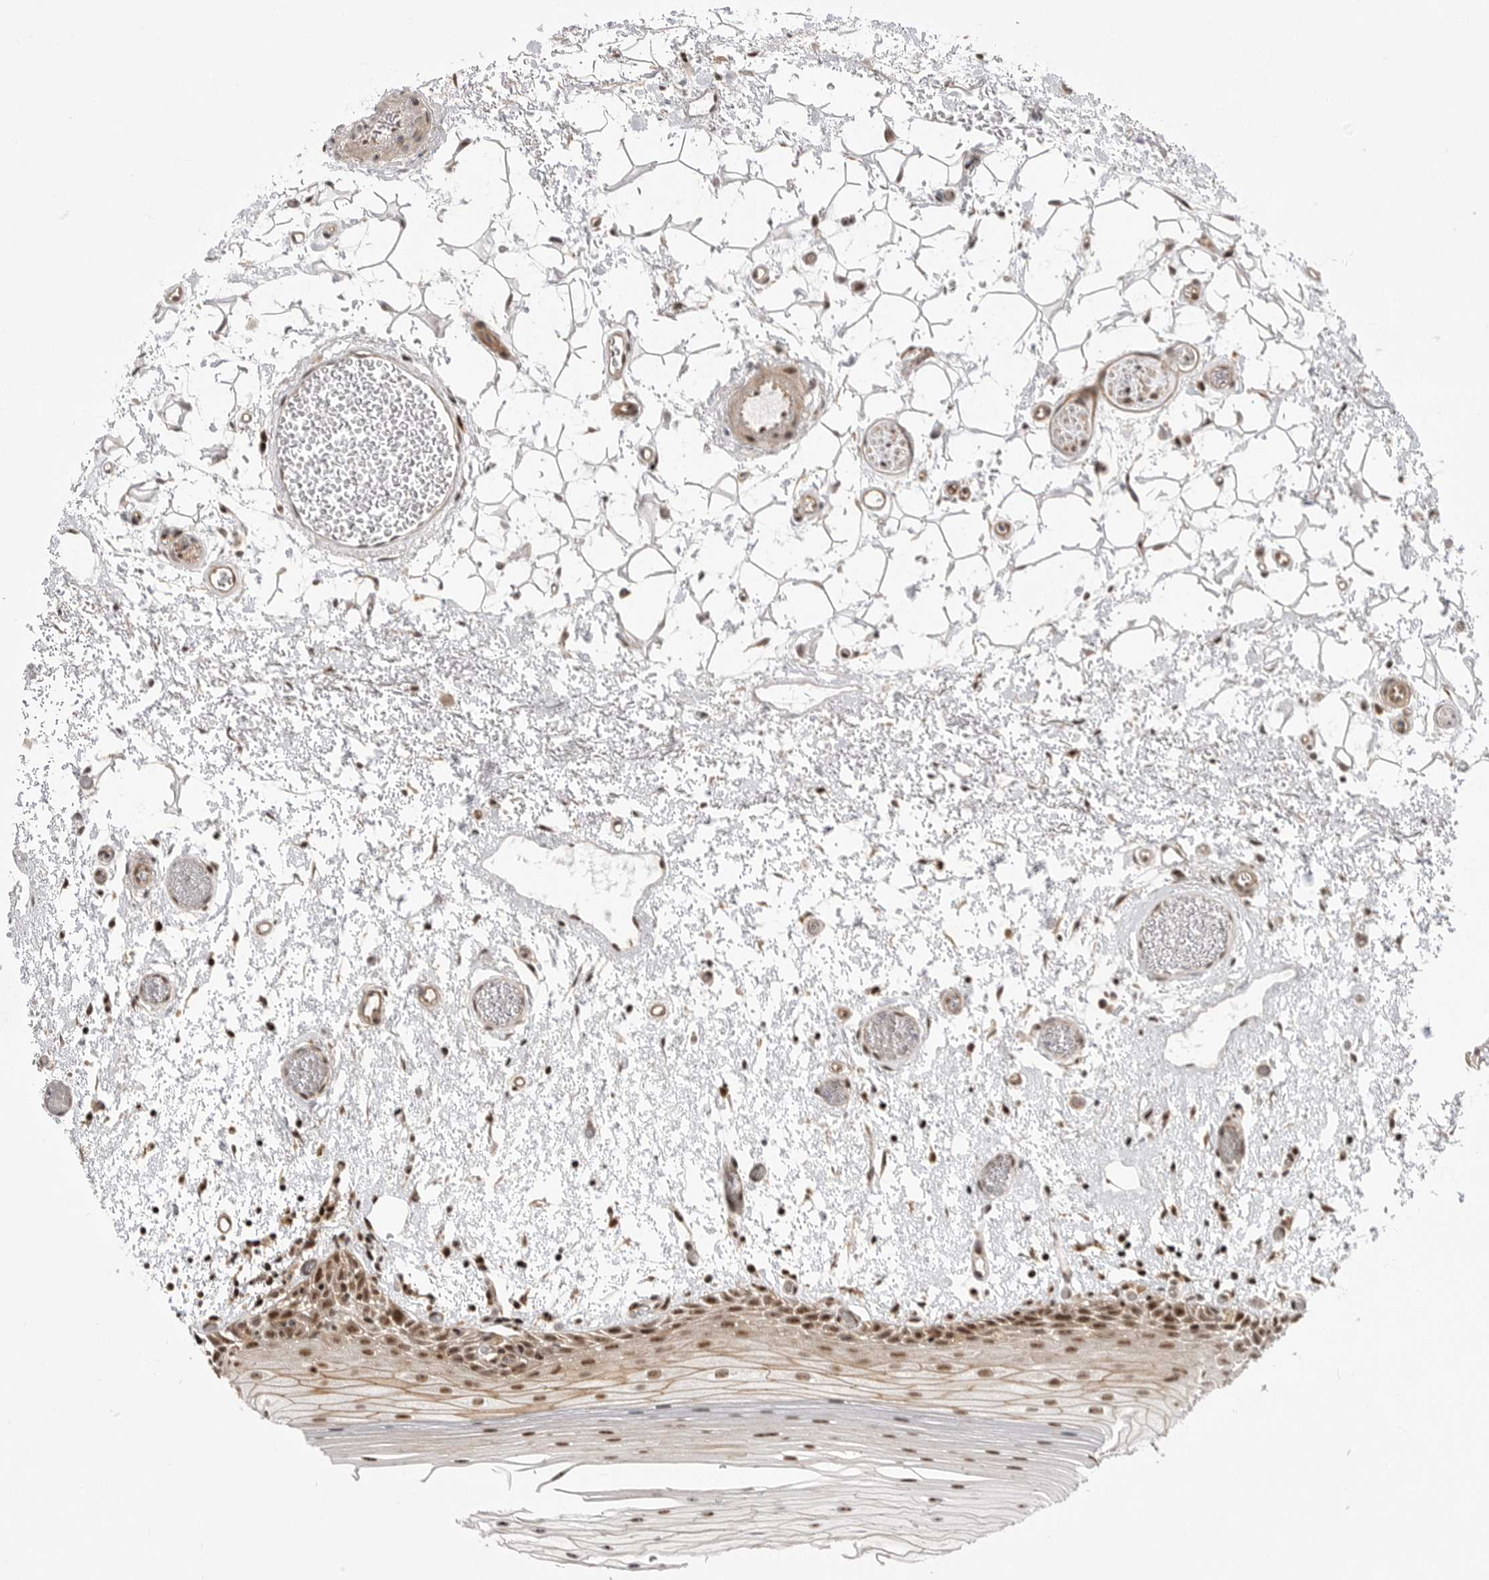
{"staining": {"intensity": "strong", "quantity": ">75%", "location": "cytoplasmic/membranous,nuclear"}, "tissue": "oral mucosa", "cell_type": "Squamous epithelial cells", "image_type": "normal", "snomed": [{"axis": "morphology", "description": "Normal tissue, NOS"}, {"axis": "topography", "description": "Oral tissue"}], "caption": "About >75% of squamous epithelial cells in normal human oral mucosa demonstrate strong cytoplasmic/membranous,nuclear protein positivity as visualized by brown immunohistochemical staining.", "gene": "GPATCH2", "patient": {"sex": "male", "age": 52}}